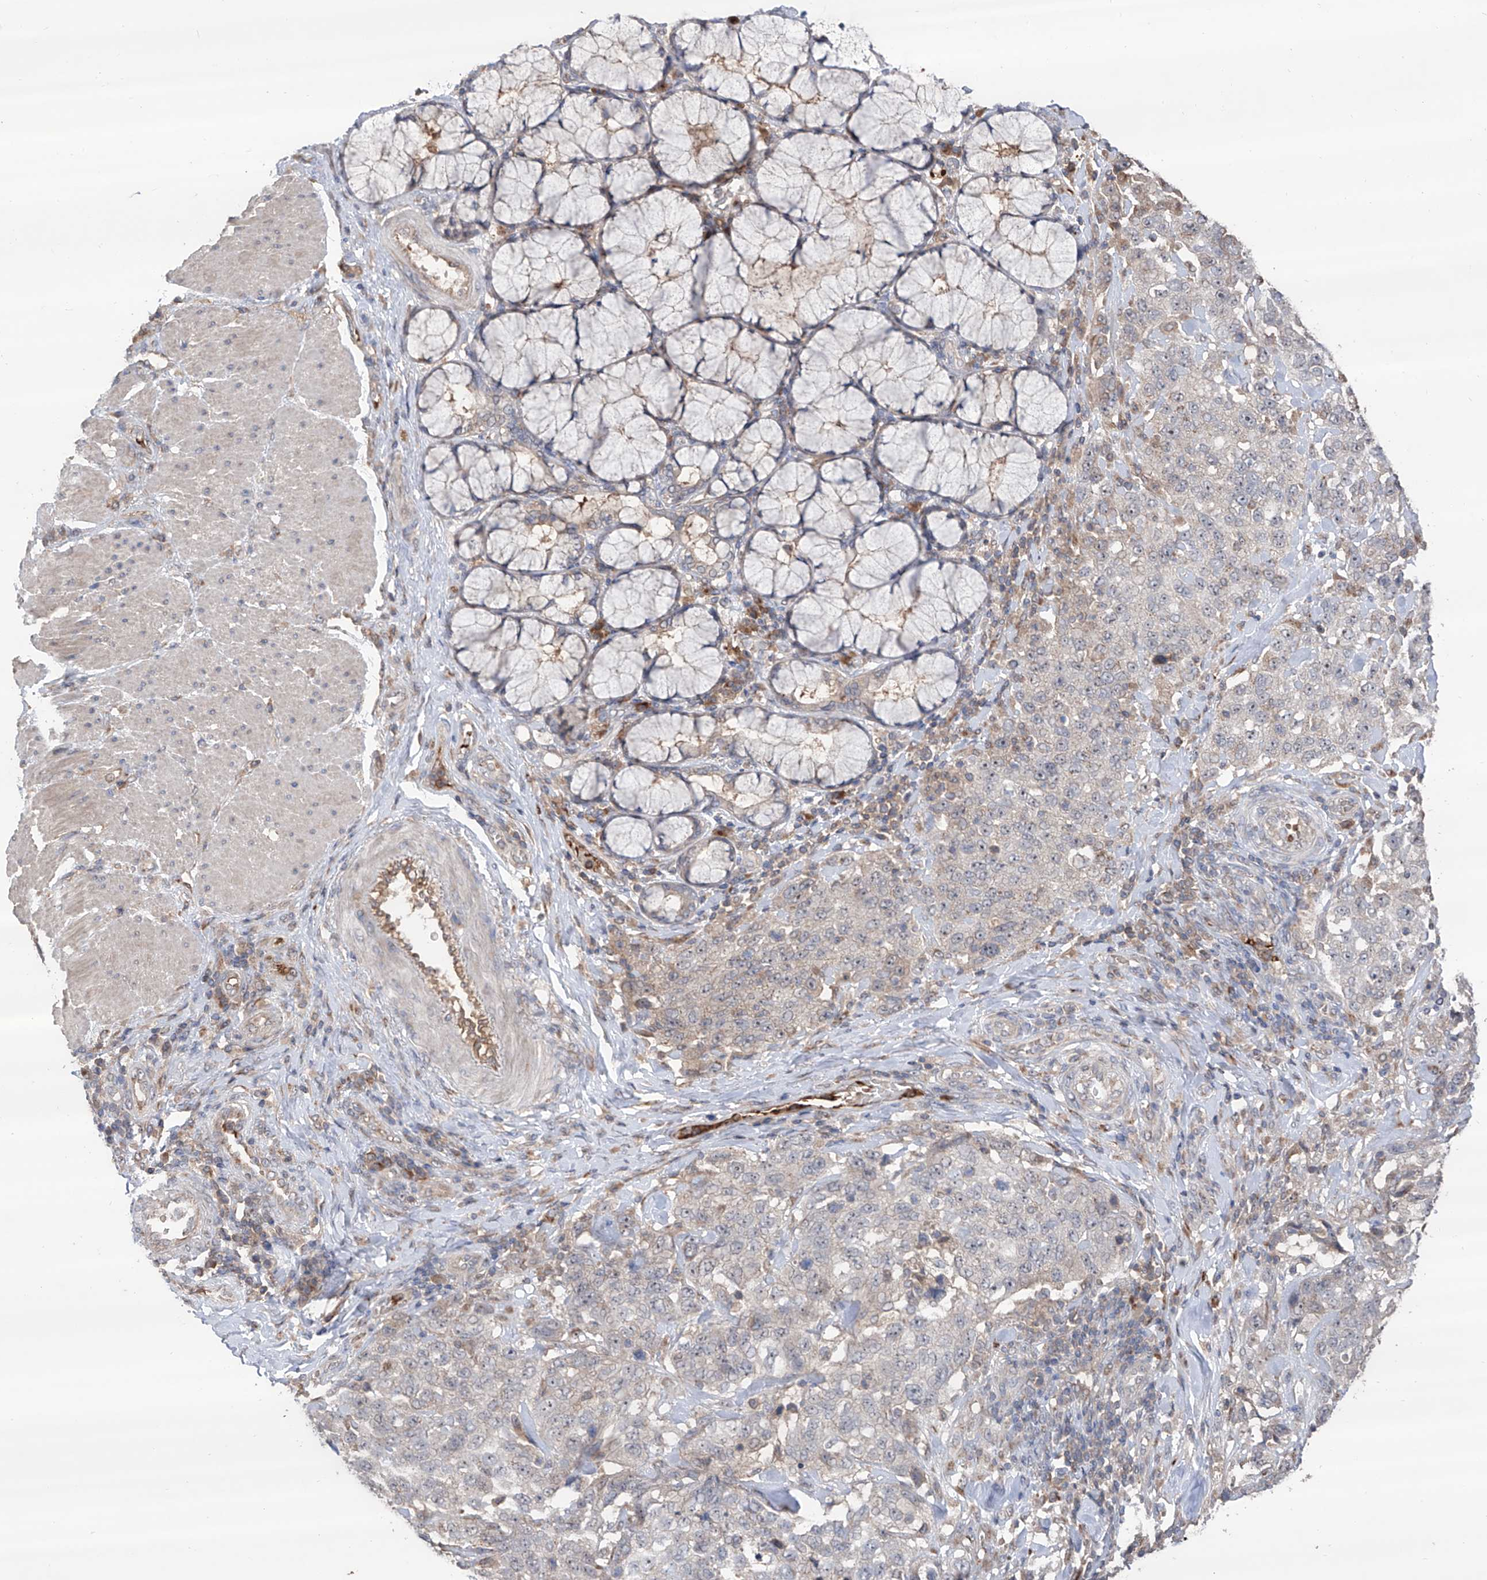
{"staining": {"intensity": "negative", "quantity": "none", "location": "none"}, "tissue": "stomach cancer", "cell_type": "Tumor cells", "image_type": "cancer", "snomed": [{"axis": "morphology", "description": "Adenocarcinoma, NOS"}, {"axis": "topography", "description": "Stomach"}], "caption": "An IHC photomicrograph of adenocarcinoma (stomach) is shown. There is no staining in tumor cells of adenocarcinoma (stomach).", "gene": "EDN1", "patient": {"sex": "male", "age": 48}}